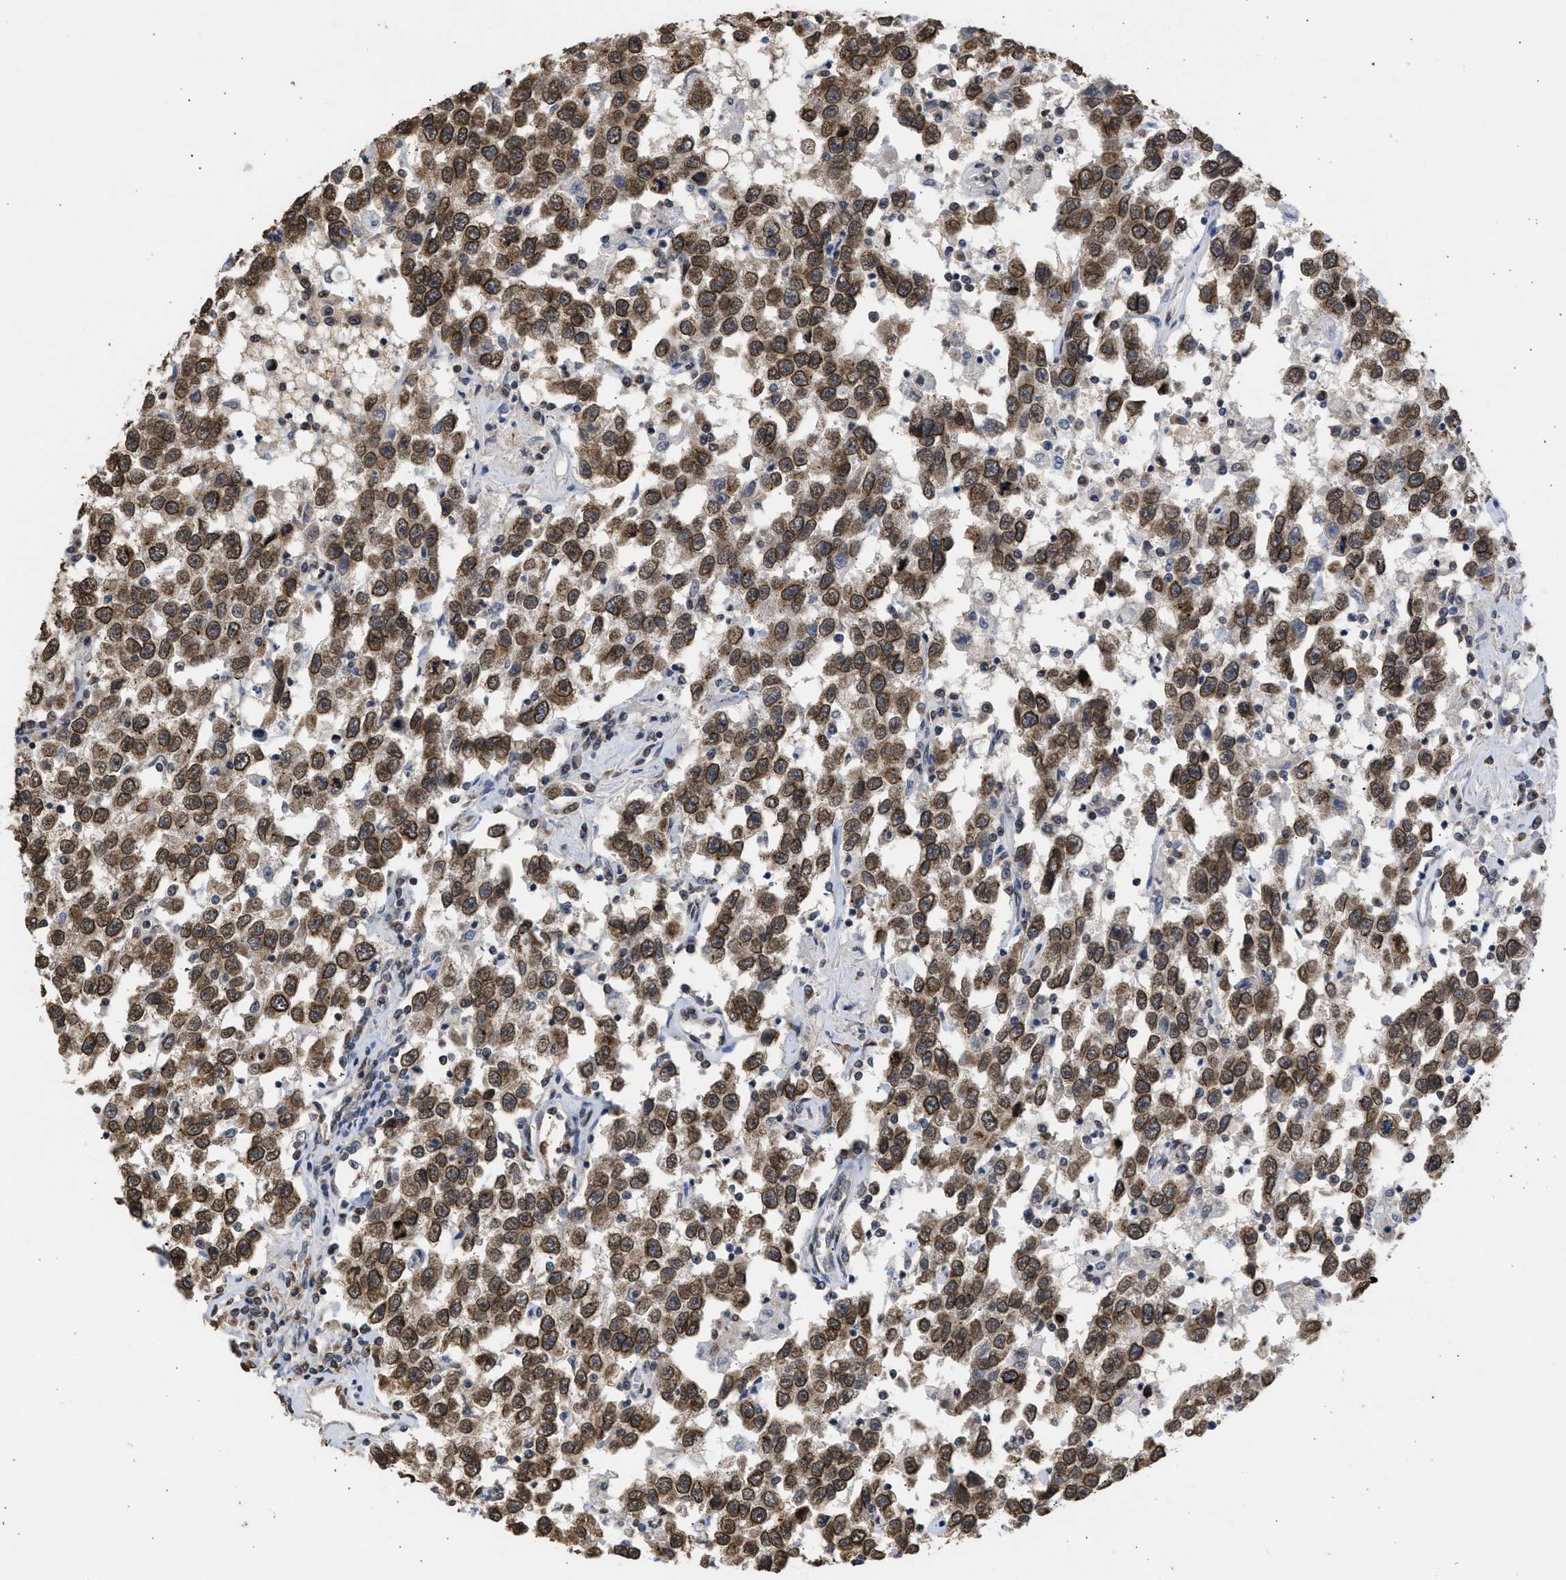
{"staining": {"intensity": "moderate", "quantity": ">75%", "location": "cytoplasmic/membranous,nuclear"}, "tissue": "testis cancer", "cell_type": "Tumor cells", "image_type": "cancer", "snomed": [{"axis": "morphology", "description": "Seminoma, NOS"}, {"axis": "topography", "description": "Testis"}], "caption": "Tumor cells reveal medium levels of moderate cytoplasmic/membranous and nuclear positivity in about >75% of cells in seminoma (testis).", "gene": "NUP35", "patient": {"sex": "male", "age": 41}}